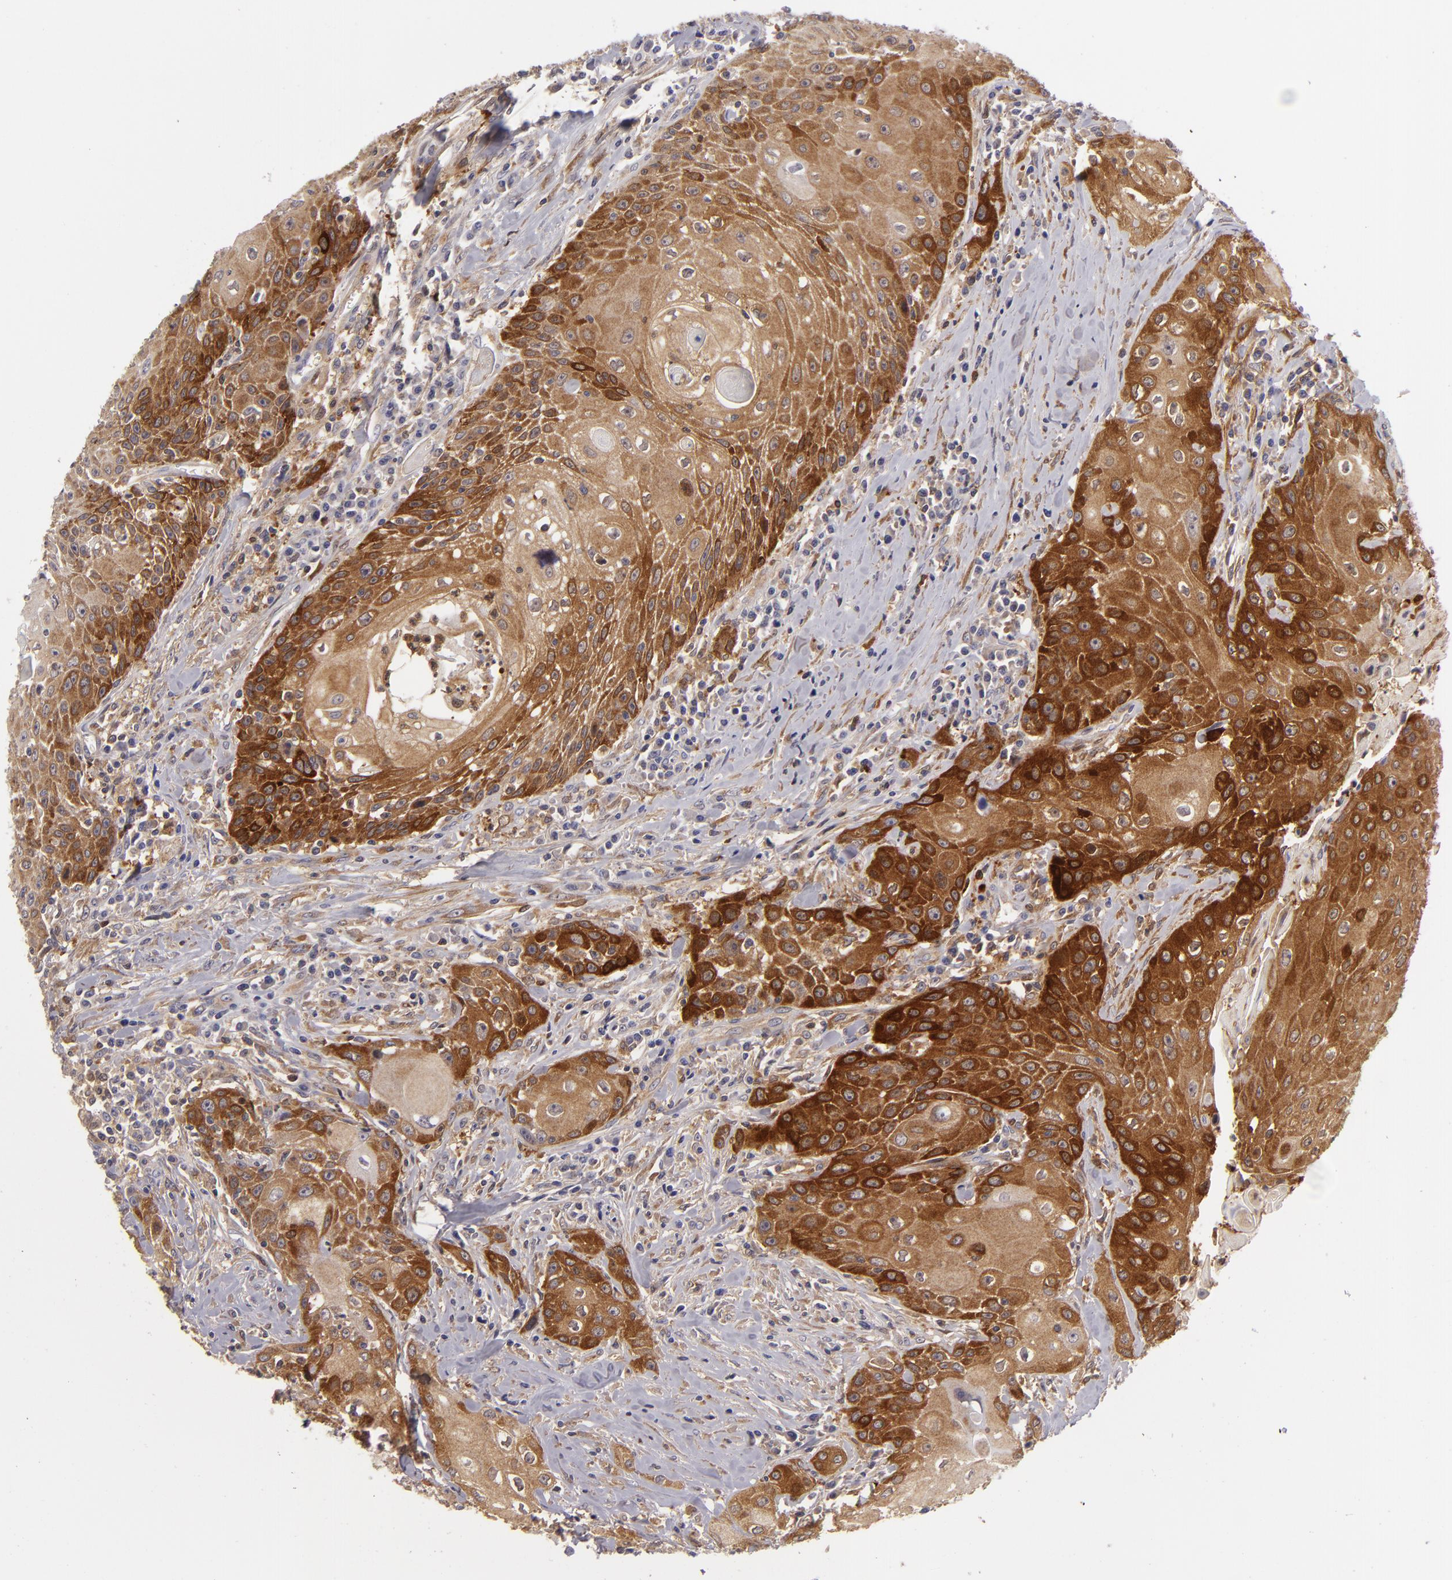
{"staining": {"intensity": "strong", "quantity": ">75%", "location": "cytoplasmic/membranous"}, "tissue": "head and neck cancer", "cell_type": "Tumor cells", "image_type": "cancer", "snomed": [{"axis": "morphology", "description": "Squamous cell carcinoma, NOS"}, {"axis": "topography", "description": "Oral tissue"}, {"axis": "topography", "description": "Head-Neck"}], "caption": "DAB immunohistochemical staining of head and neck cancer displays strong cytoplasmic/membranous protein staining in about >75% of tumor cells. (brown staining indicates protein expression, while blue staining denotes nuclei).", "gene": "MMP10", "patient": {"sex": "female", "age": 82}}